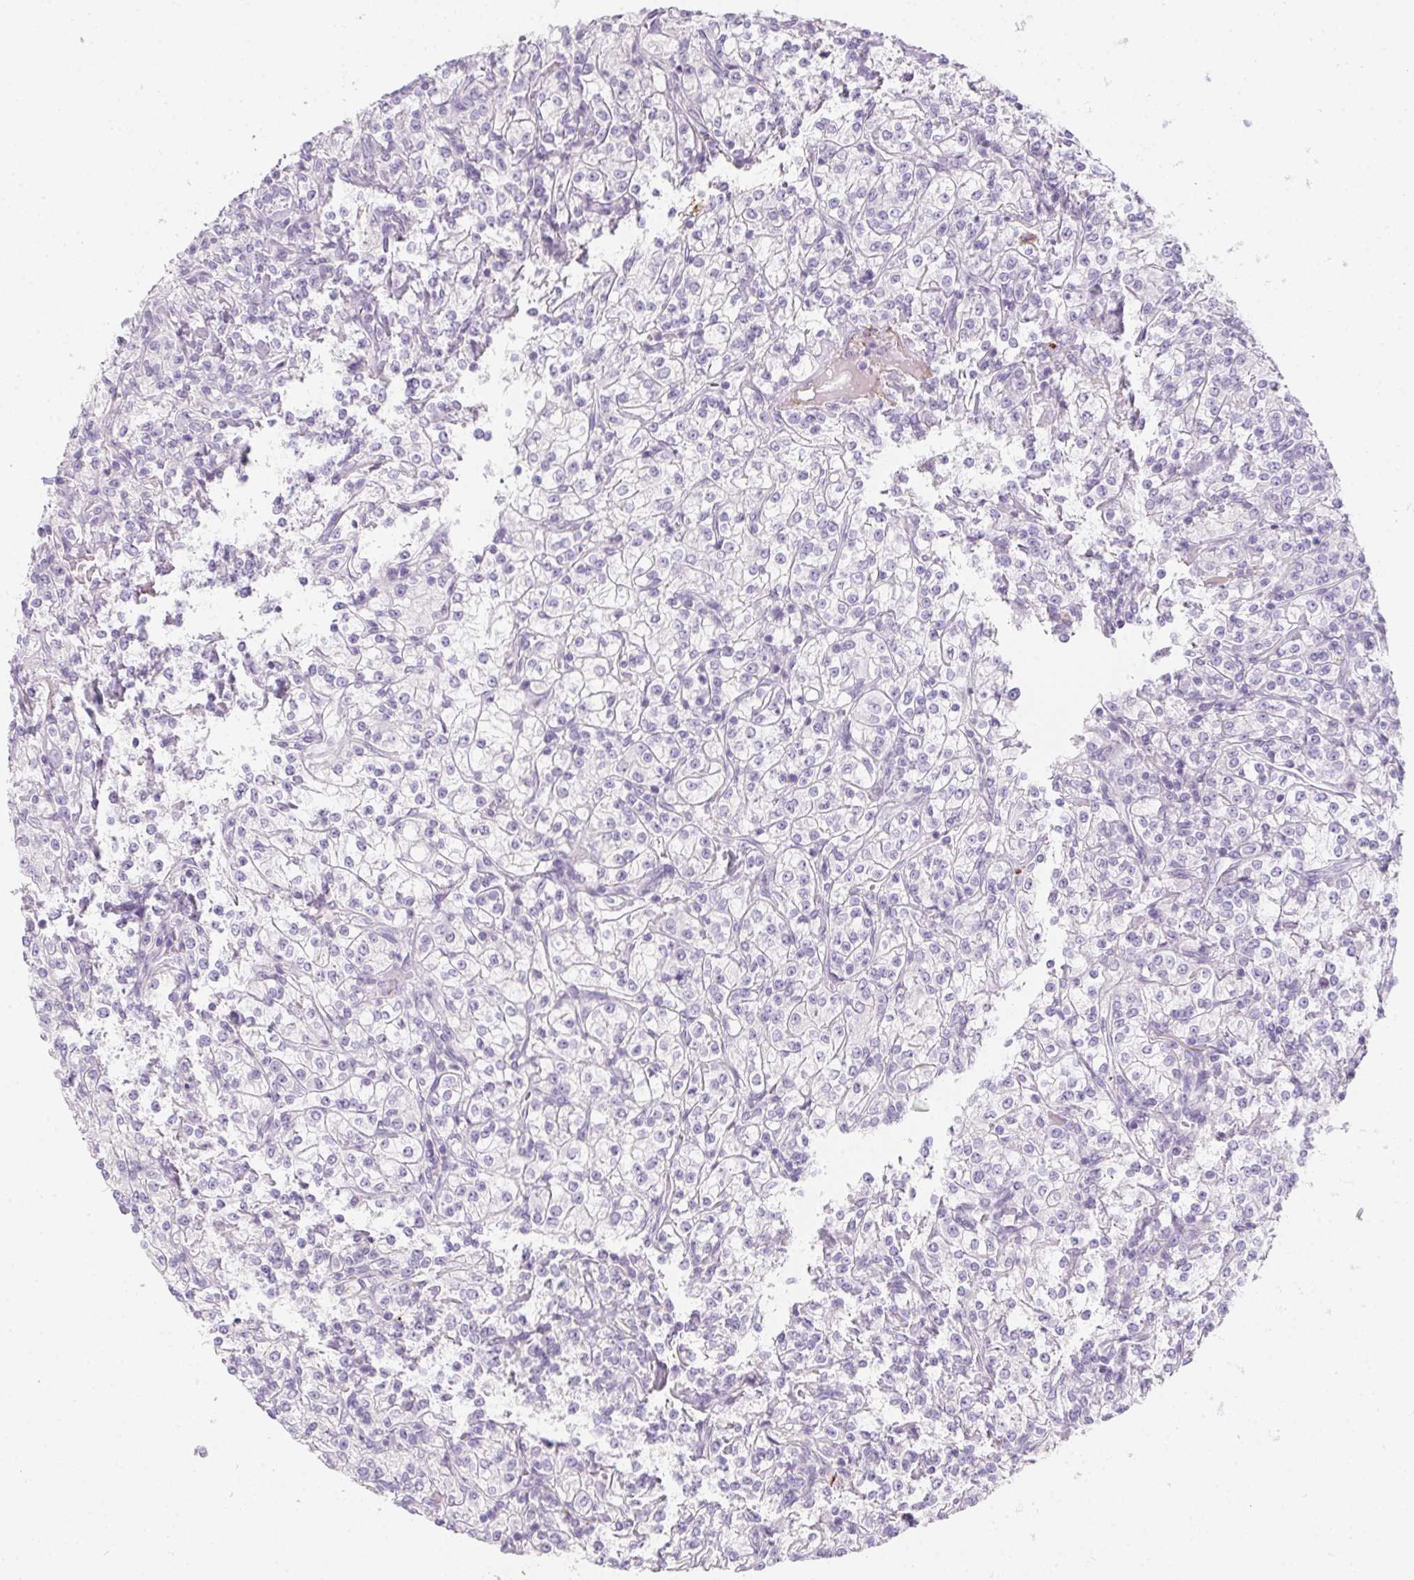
{"staining": {"intensity": "negative", "quantity": "none", "location": "none"}, "tissue": "renal cancer", "cell_type": "Tumor cells", "image_type": "cancer", "snomed": [{"axis": "morphology", "description": "Adenocarcinoma, NOS"}, {"axis": "topography", "description": "Kidney"}], "caption": "Protein analysis of renal cancer displays no significant expression in tumor cells. The staining was performed using DAB to visualize the protein expression in brown, while the nuclei were stained in blue with hematoxylin (Magnification: 20x).", "gene": "MYL4", "patient": {"sex": "male", "age": 77}}